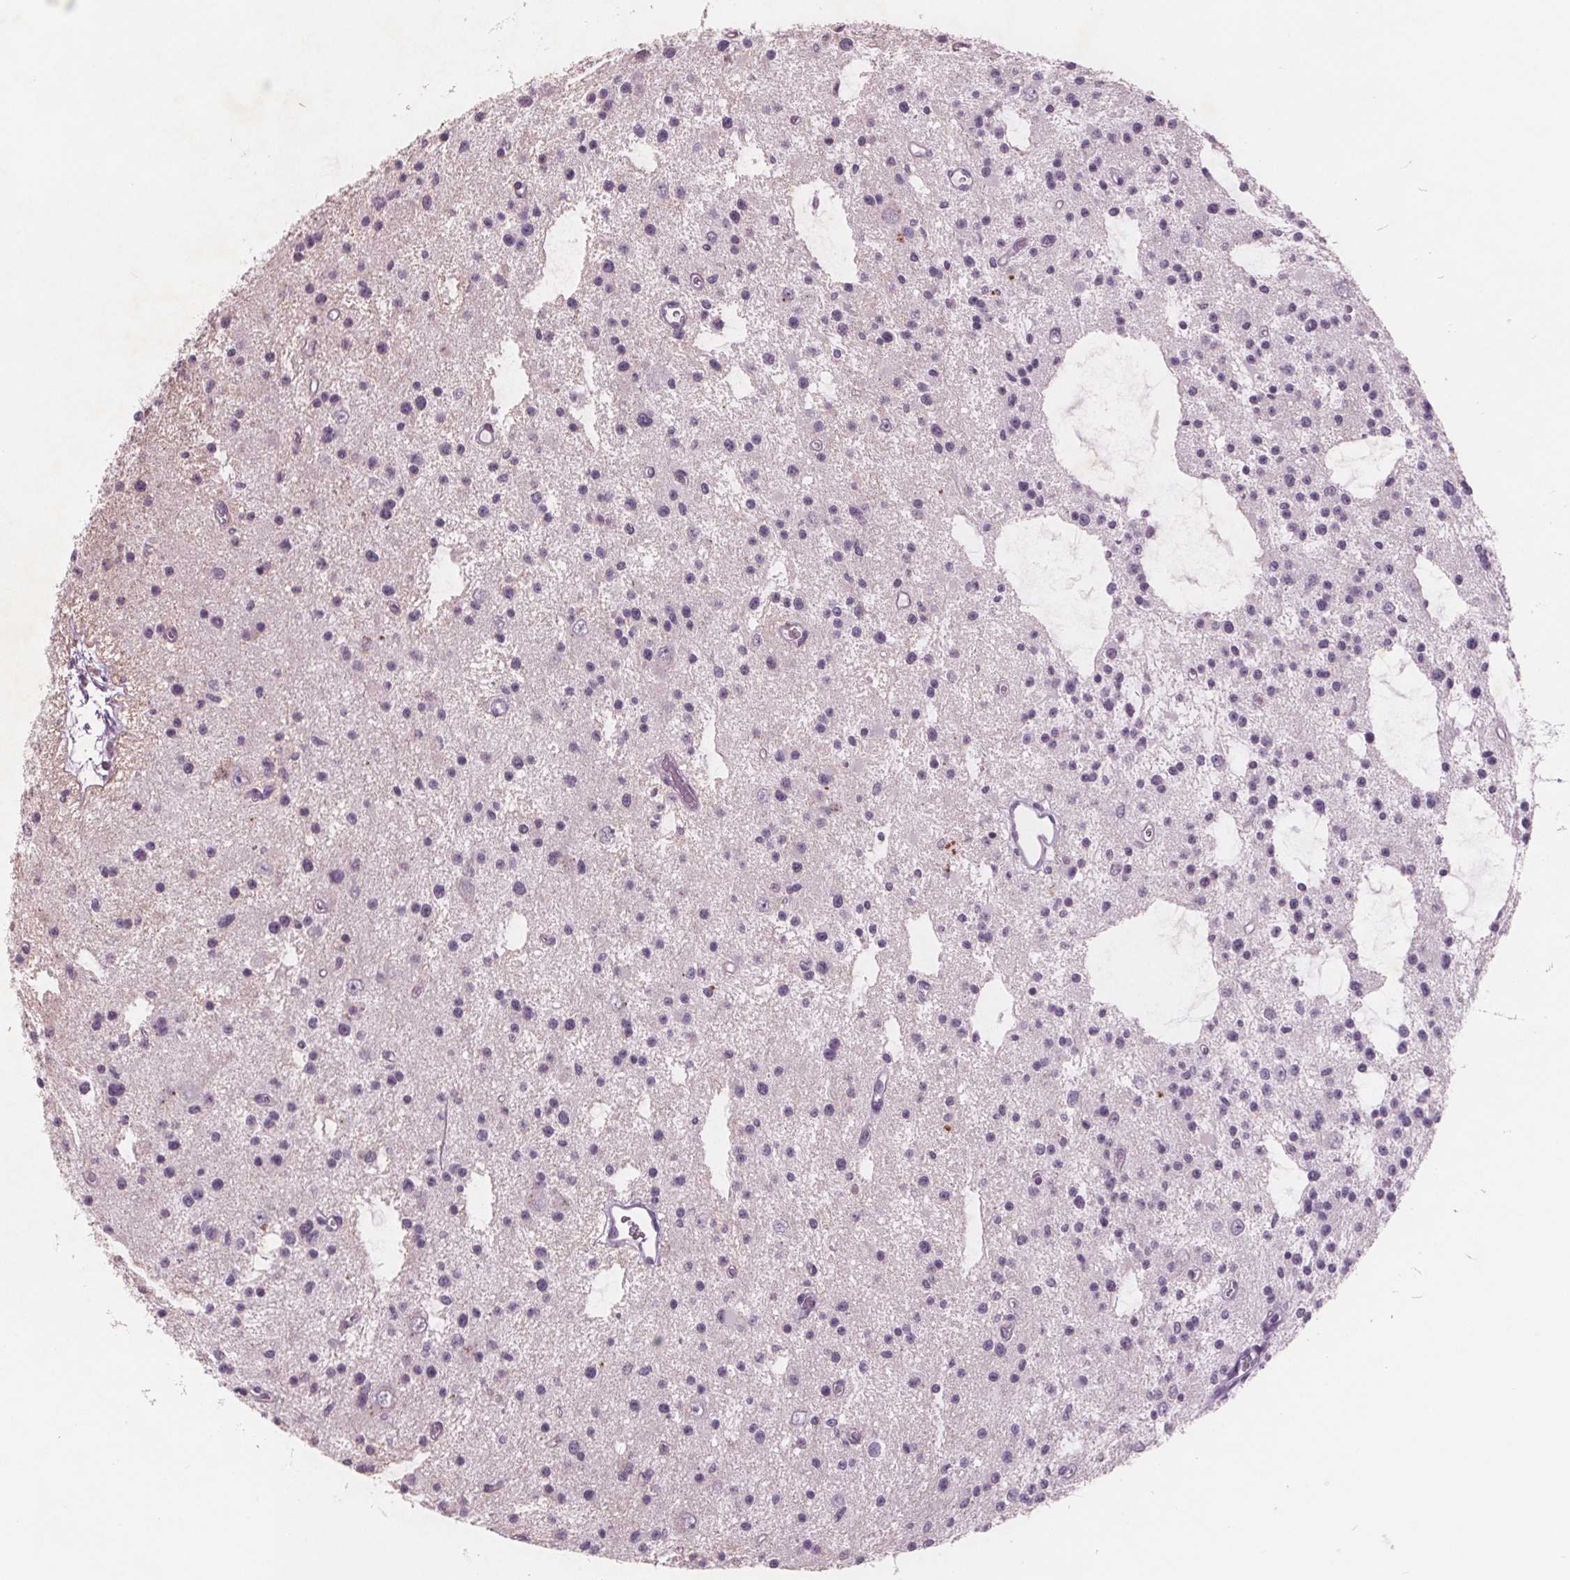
{"staining": {"intensity": "negative", "quantity": "none", "location": "none"}, "tissue": "glioma", "cell_type": "Tumor cells", "image_type": "cancer", "snomed": [{"axis": "morphology", "description": "Glioma, malignant, Low grade"}, {"axis": "topography", "description": "Brain"}], "caption": "Tumor cells show no significant protein expression in low-grade glioma (malignant).", "gene": "PTPN14", "patient": {"sex": "male", "age": 43}}